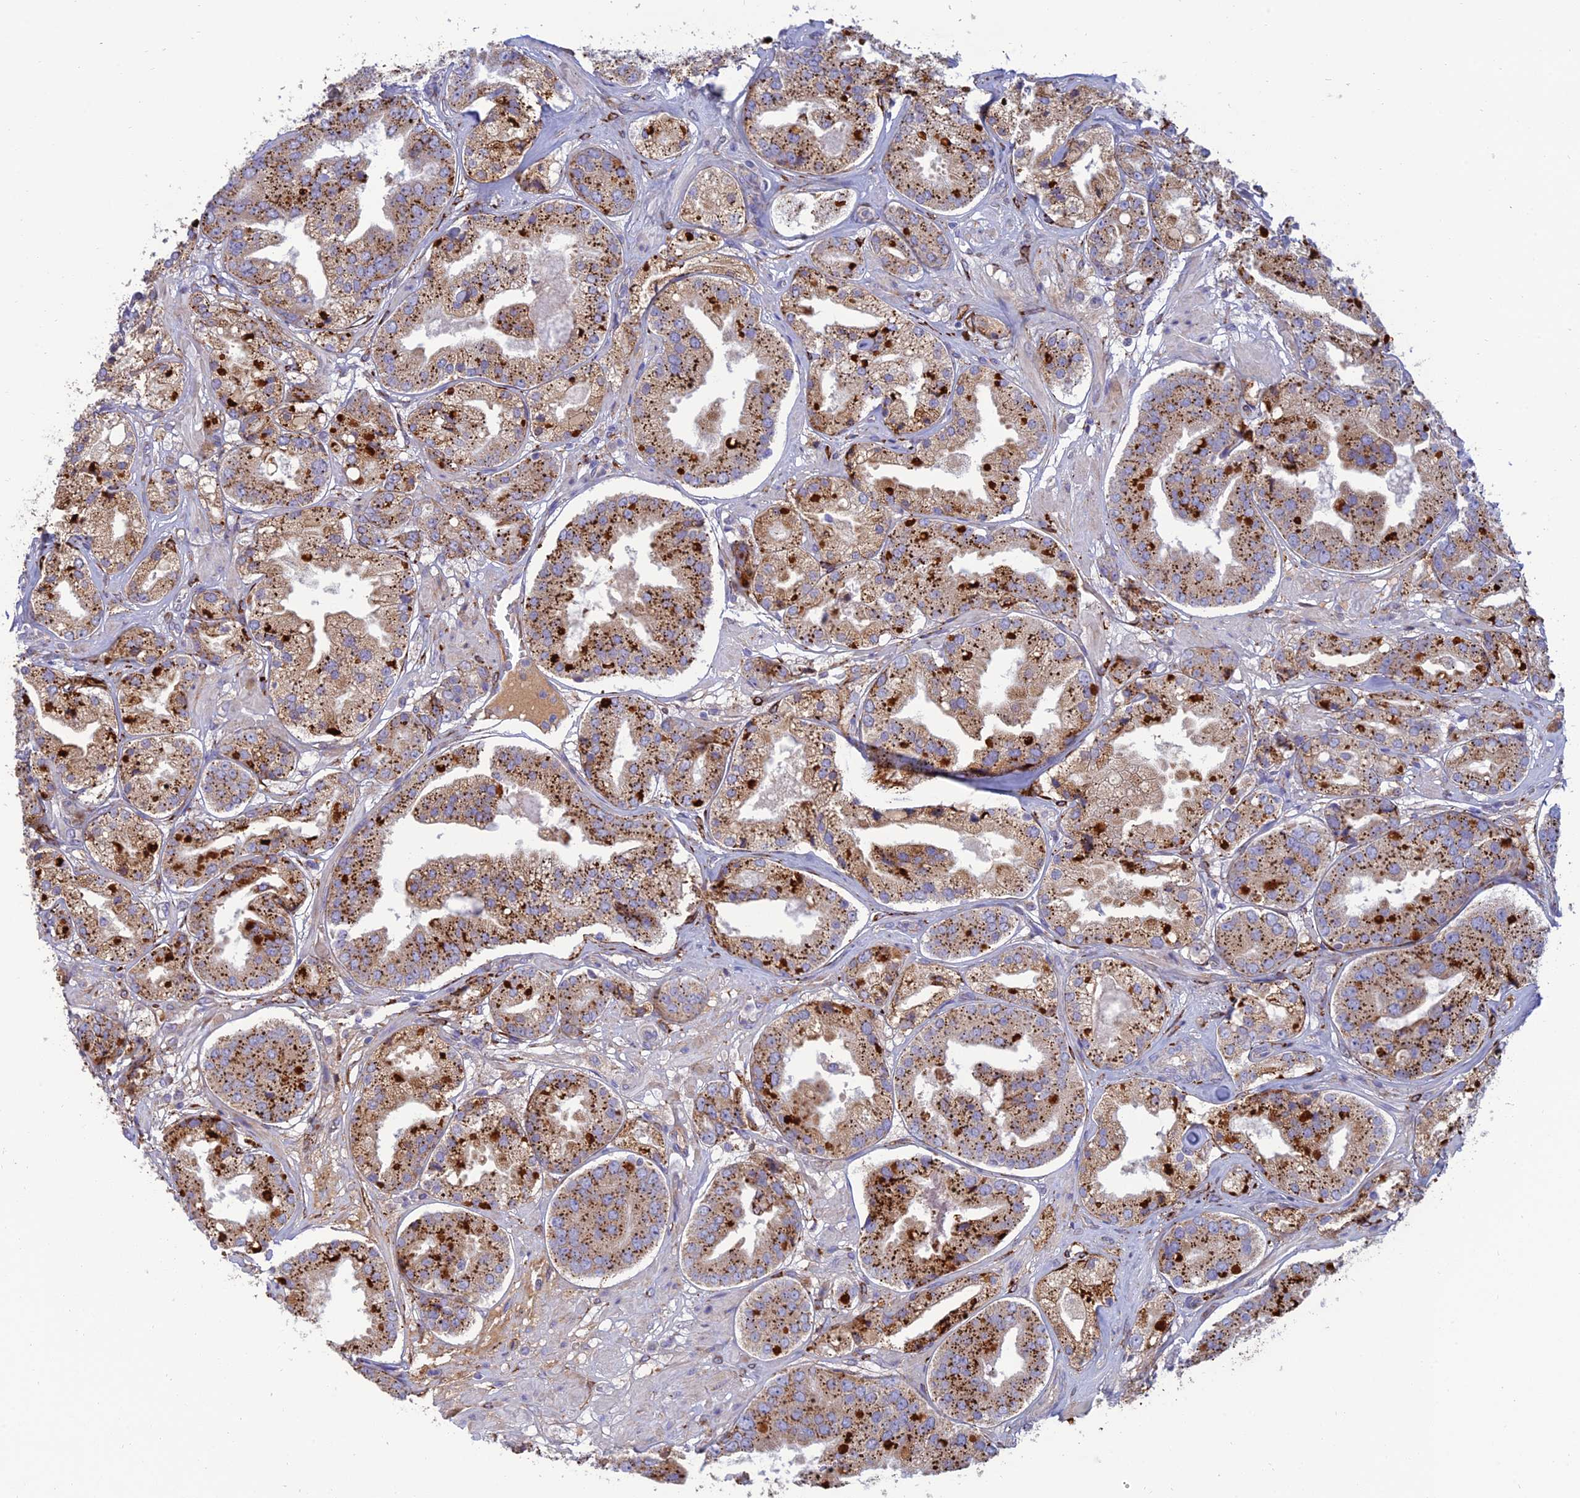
{"staining": {"intensity": "moderate", "quantity": ">75%", "location": "cytoplasmic/membranous"}, "tissue": "prostate cancer", "cell_type": "Tumor cells", "image_type": "cancer", "snomed": [{"axis": "morphology", "description": "Adenocarcinoma, High grade"}, {"axis": "topography", "description": "Prostate"}], "caption": "Human prostate cancer (adenocarcinoma (high-grade)) stained for a protein (brown) demonstrates moderate cytoplasmic/membranous positive expression in about >75% of tumor cells.", "gene": "RCN3", "patient": {"sex": "male", "age": 63}}